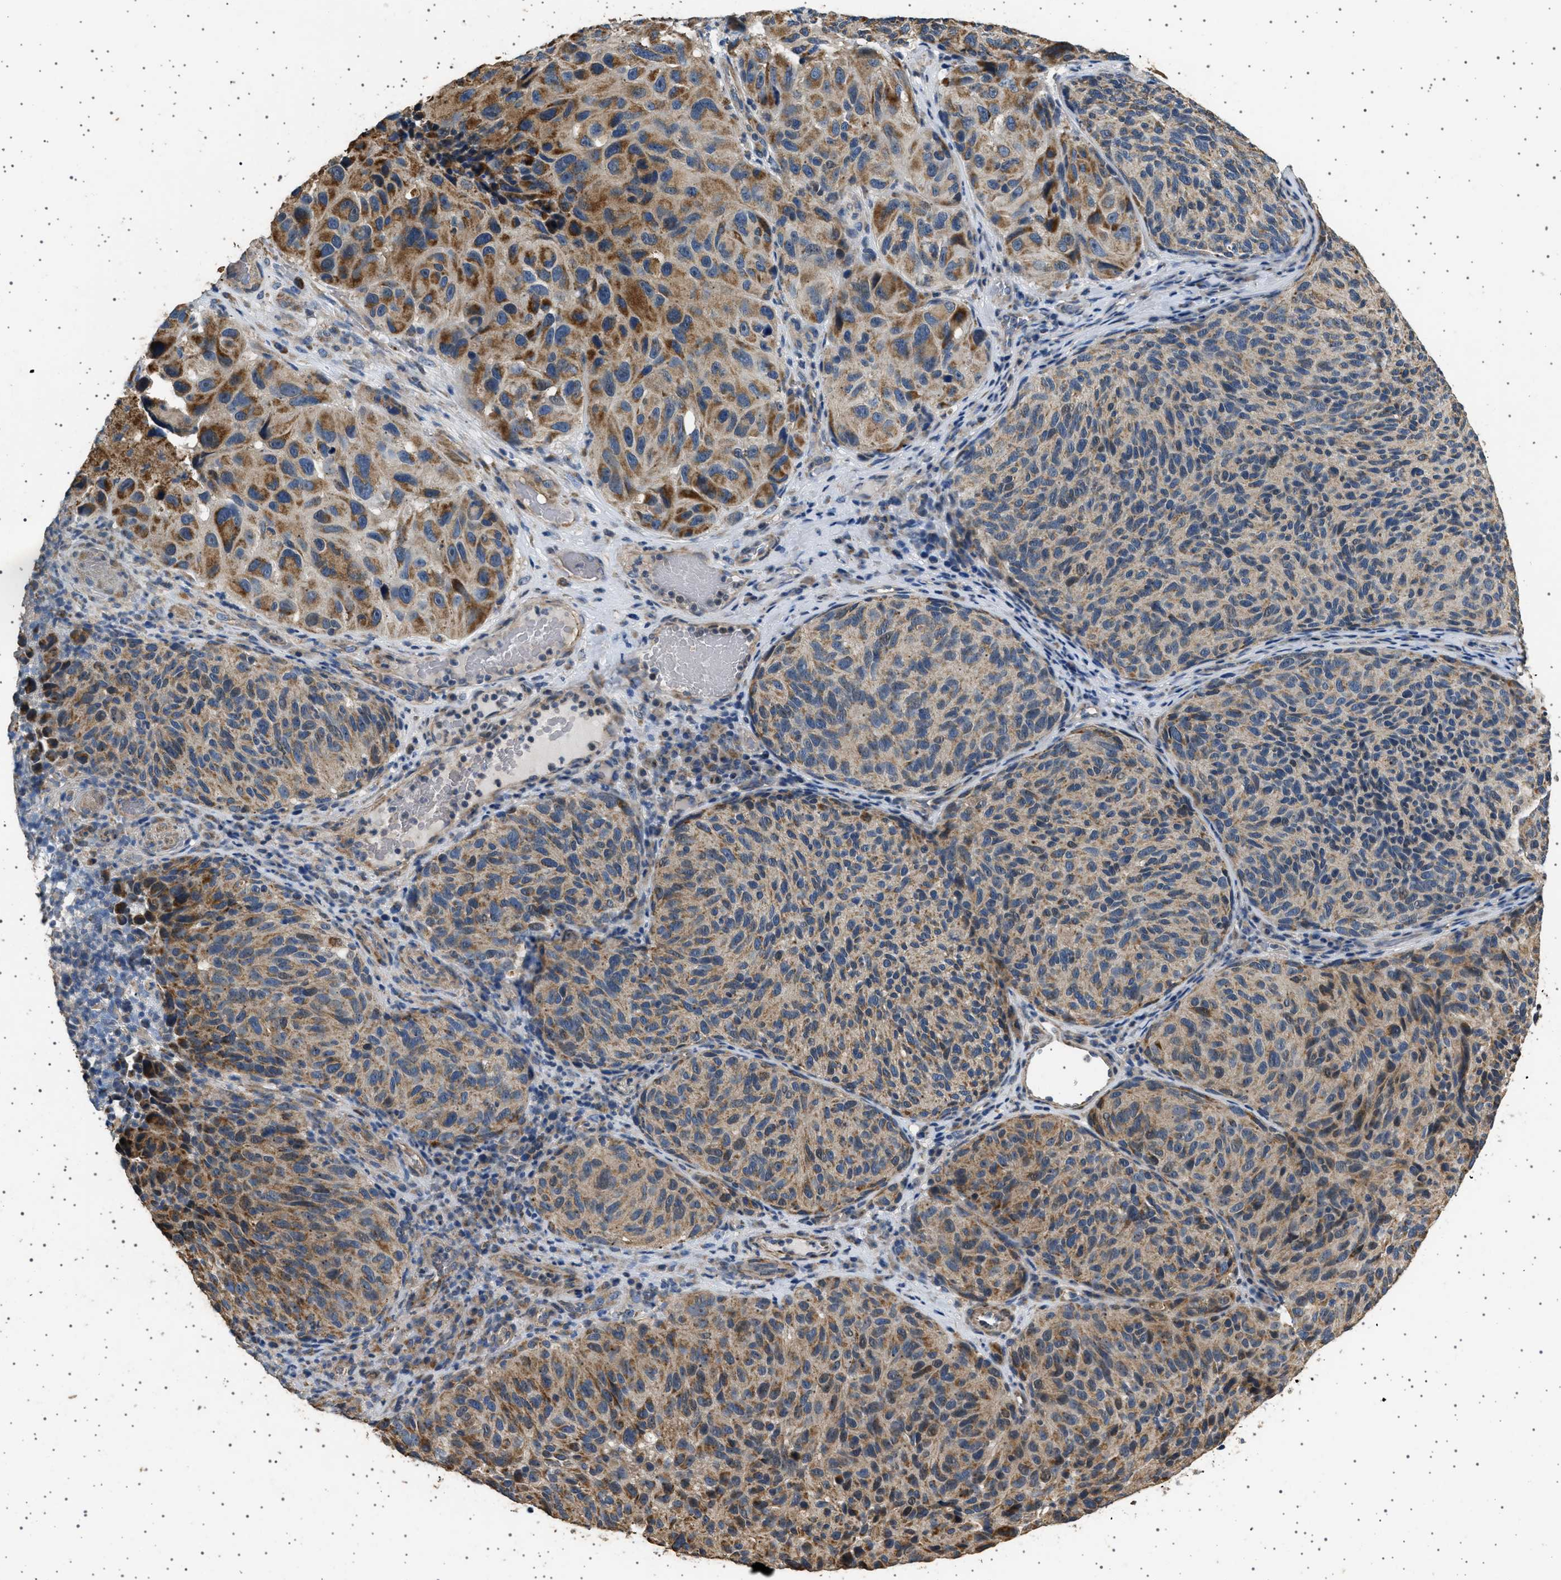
{"staining": {"intensity": "moderate", "quantity": "25%-75%", "location": "cytoplasmic/membranous"}, "tissue": "melanoma", "cell_type": "Tumor cells", "image_type": "cancer", "snomed": [{"axis": "morphology", "description": "Malignant melanoma, NOS"}, {"axis": "topography", "description": "Skin"}], "caption": "Brown immunohistochemical staining in melanoma shows moderate cytoplasmic/membranous staining in about 25%-75% of tumor cells.", "gene": "KCNA4", "patient": {"sex": "female", "age": 73}}